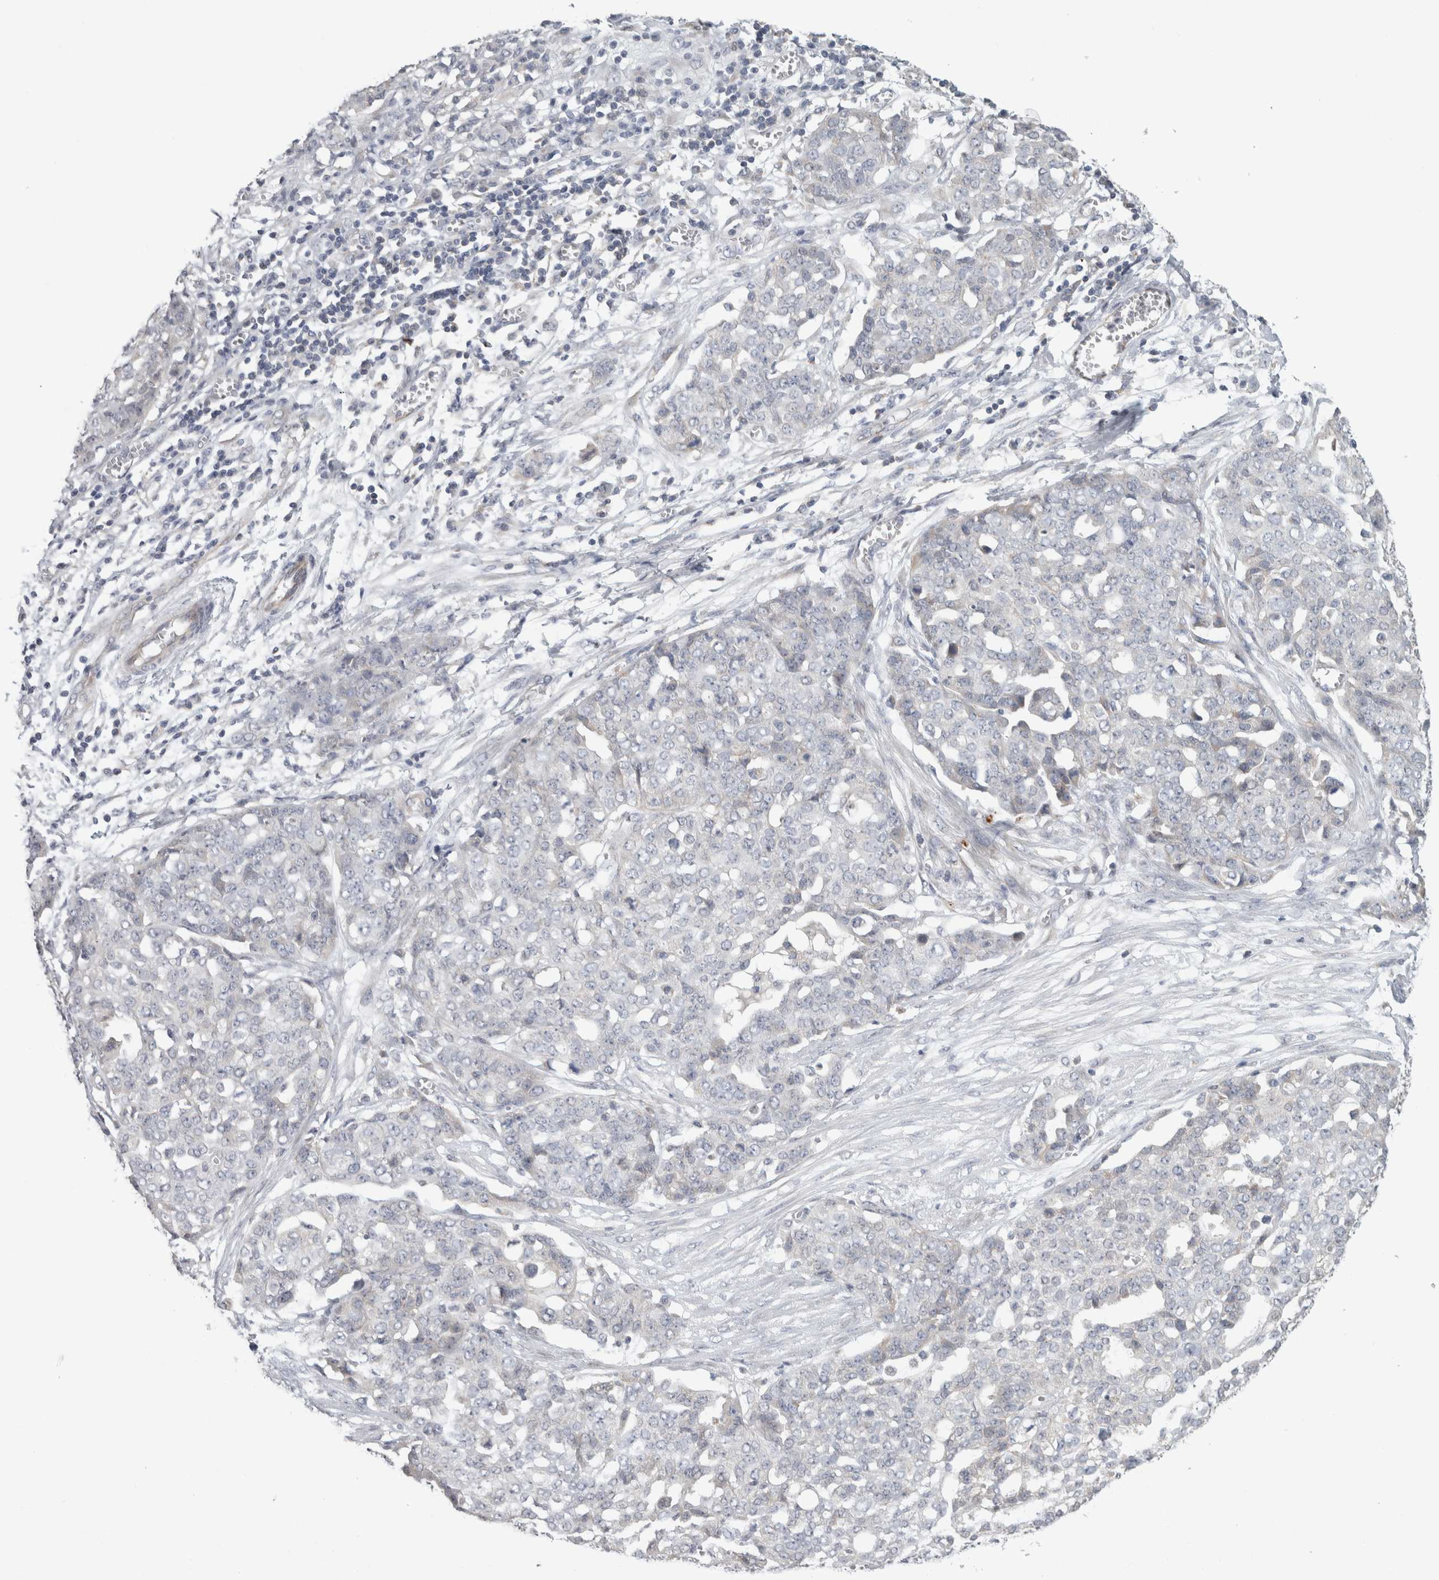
{"staining": {"intensity": "negative", "quantity": "none", "location": "none"}, "tissue": "ovarian cancer", "cell_type": "Tumor cells", "image_type": "cancer", "snomed": [{"axis": "morphology", "description": "Cystadenocarcinoma, serous, NOS"}, {"axis": "topography", "description": "Soft tissue"}, {"axis": "topography", "description": "Ovary"}], "caption": "This is a histopathology image of immunohistochemistry staining of ovarian serous cystadenocarcinoma, which shows no staining in tumor cells.", "gene": "RAB18", "patient": {"sex": "female", "age": 57}}